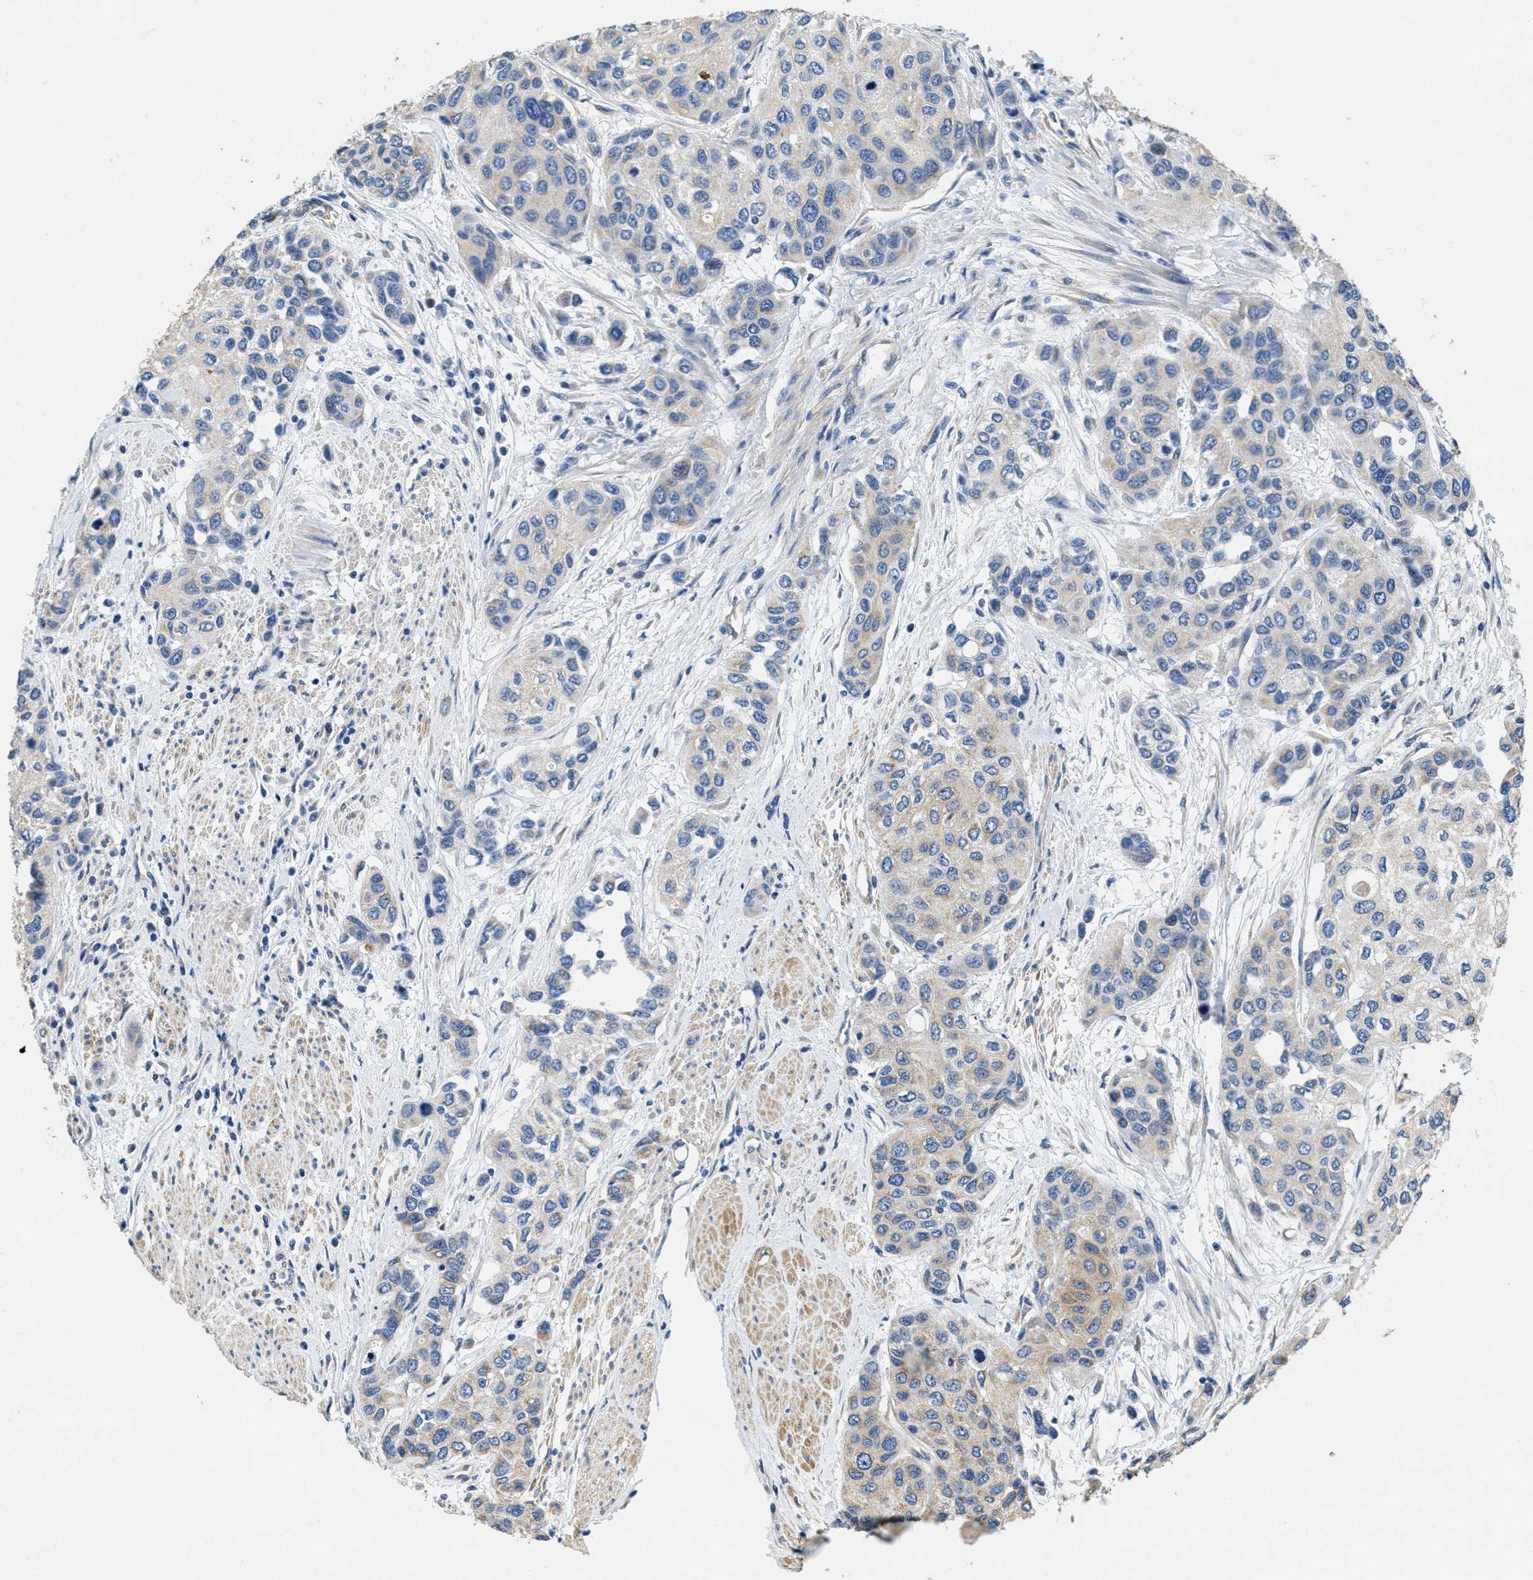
{"staining": {"intensity": "weak", "quantity": "<25%", "location": "cytoplasmic/membranous"}, "tissue": "urothelial cancer", "cell_type": "Tumor cells", "image_type": "cancer", "snomed": [{"axis": "morphology", "description": "Urothelial carcinoma, High grade"}, {"axis": "topography", "description": "Urinary bladder"}], "caption": "An image of human urothelial cancer is negative for staining in tumor cells. Nuclei are stained in blue.", "gene": "TOMM70", "patient": {"sex": "female", "age": 56}}